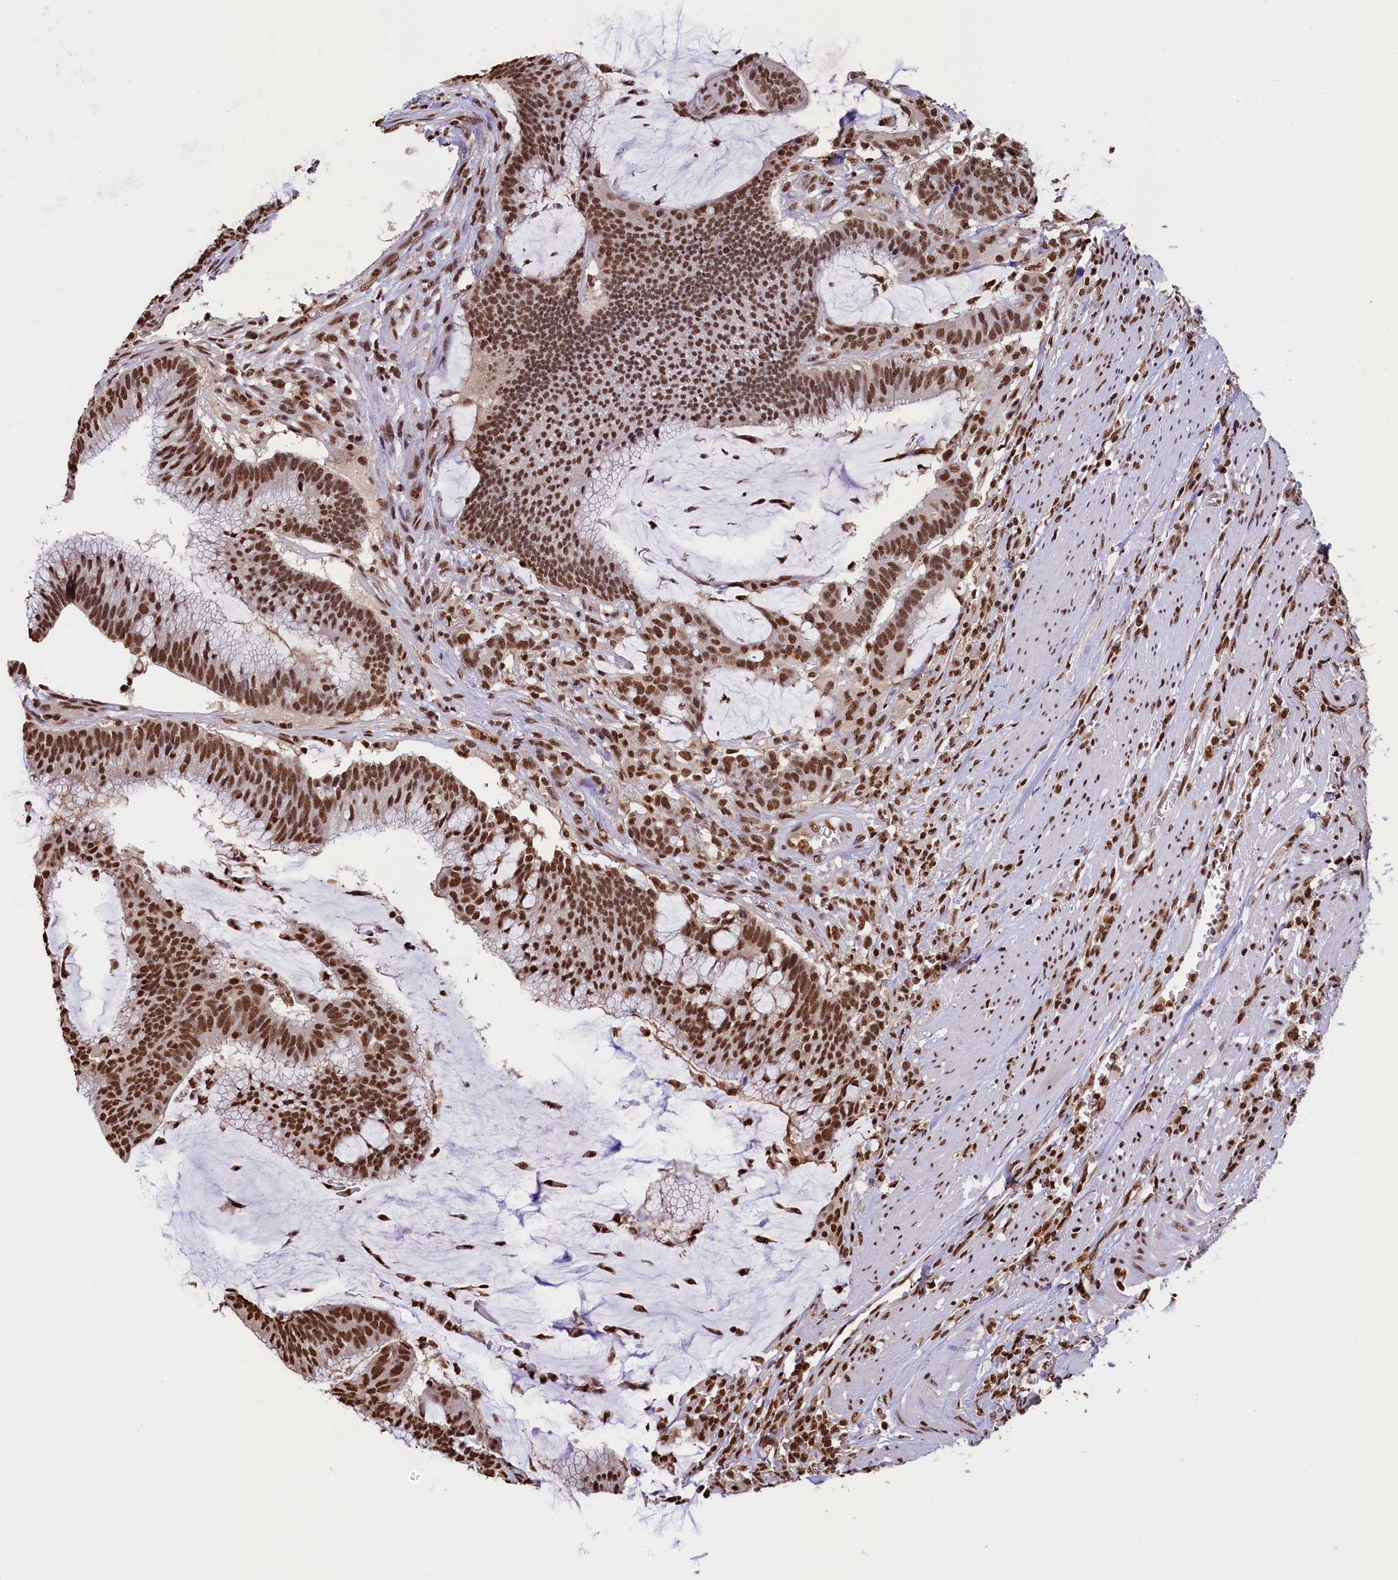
{"staining": {"intensity": "strong", "quantity": ">75%", "location": "nuclear"}, "tissue": "colorectal cancer", "cell_type": "Tumor cells", "image_type": "cancer", "snomed": [{"axis": "morphology", "description": "Adenocarcinoma, NOS"}, {"axis": "topography", "description": "Rectum"}], "caption": "This micrograph displays immunohistochemistry (IHC) staining of human colorectal cancer (adenocarcinoma), with high strong nuclear staining in about >75% of tumor cells.", "gene": "SNRPD2", "patient": {"sex": "female", "age": 77}}